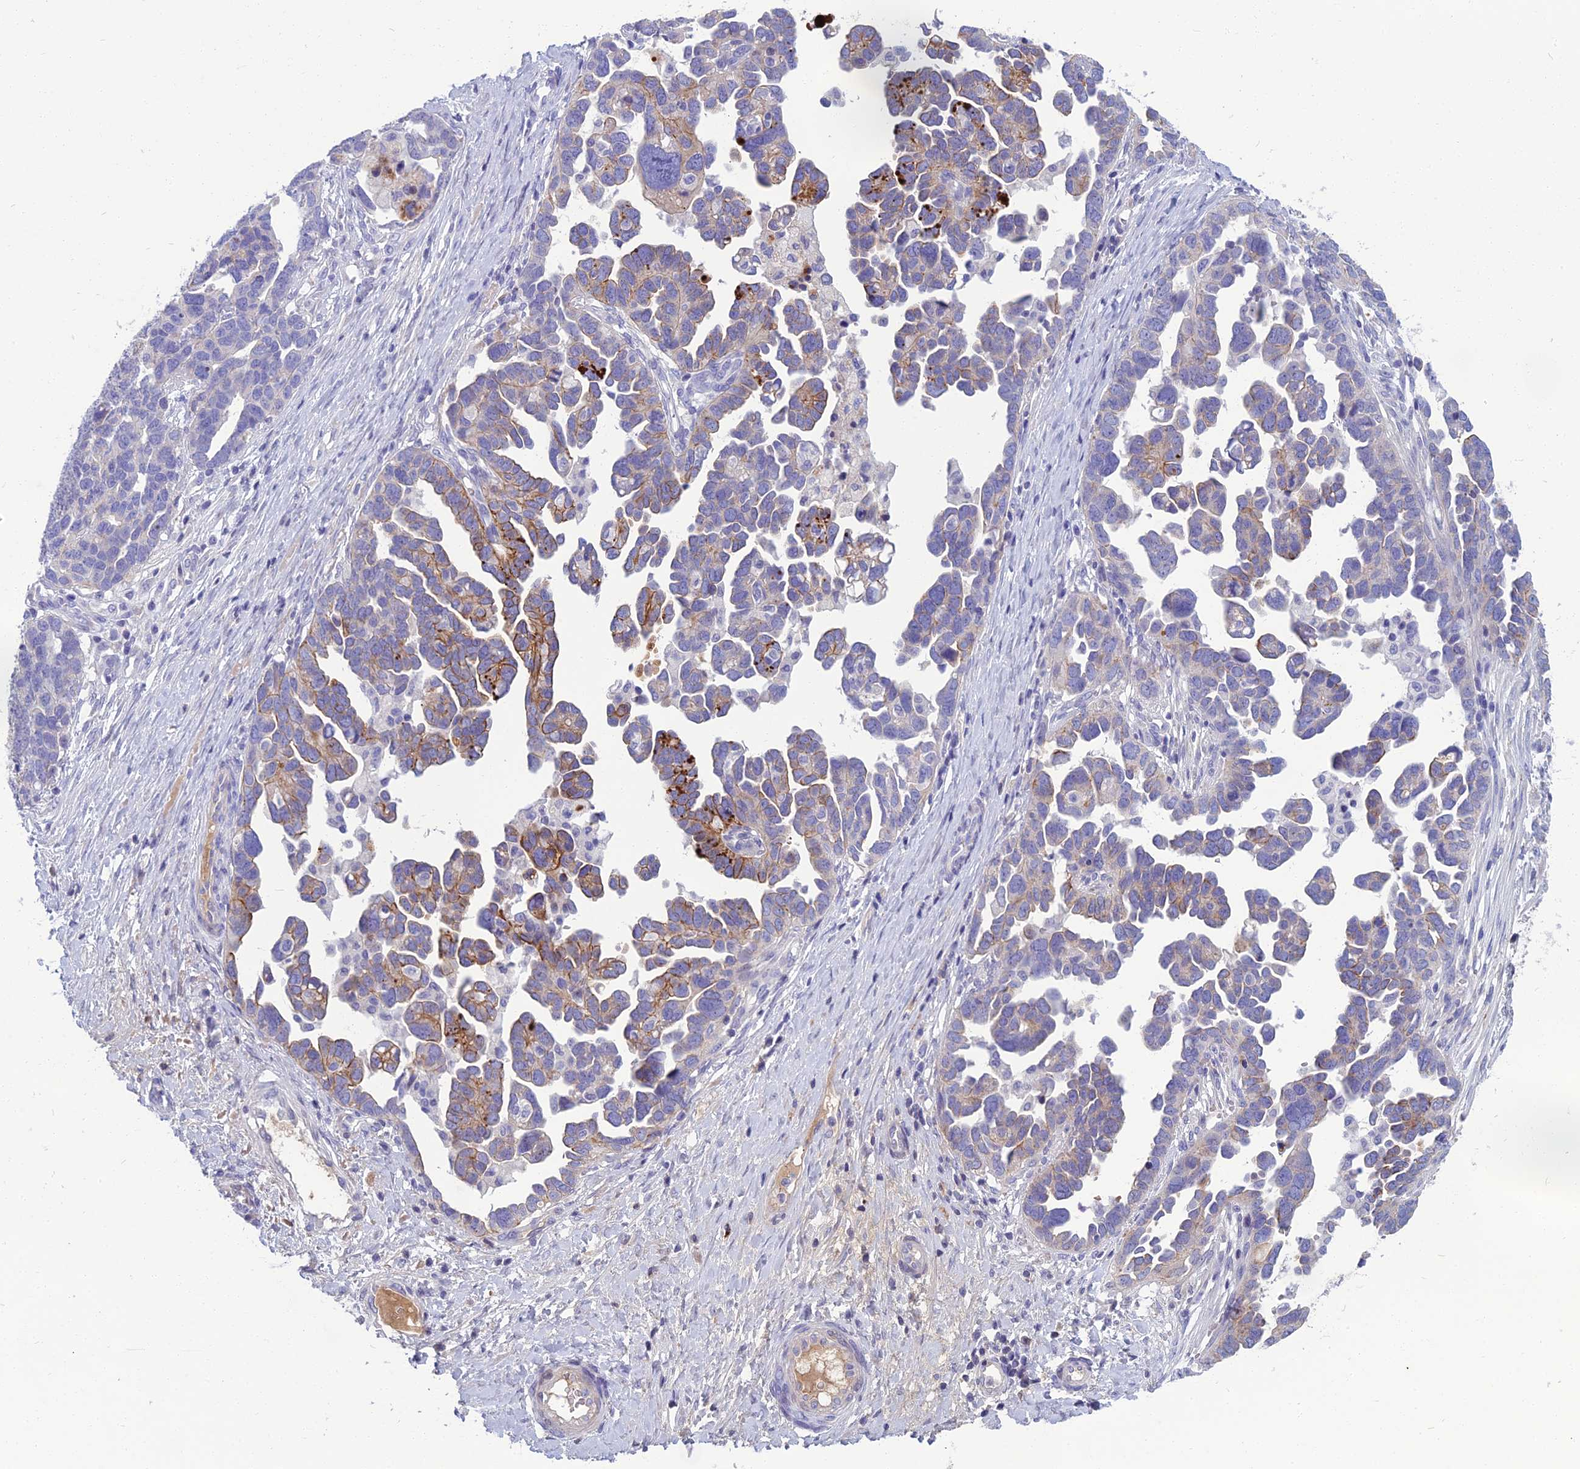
{"staining": {"intensity": "moderate", "quantity": "<25%", "location": "cytoplasmic/membranous"}, "tissue": "ovarian cancer", "cell_type": "Tumor cells", "image_type": "cancer", "snomed": [{"axis": "morphology", "description": "Cystadenocarcinoma, serous, NOS"}, {"axis": "topography", "description": "Ovary"}], "caption": "Immunohistochemical staining of human serous cystadenocarcinoma (ovarian) demonstrates low levels of moderate cytoplasmic/membranous expression in approximately <25% of tumor cells. (Stains: DAB (3,3'-diaminobenzidine) in brown, nuclei in blue, Microscopy: brightfield microscopy at high magnification).", "gene": "SPTLC3", "patient": {"sex": "female", "age": 54}}